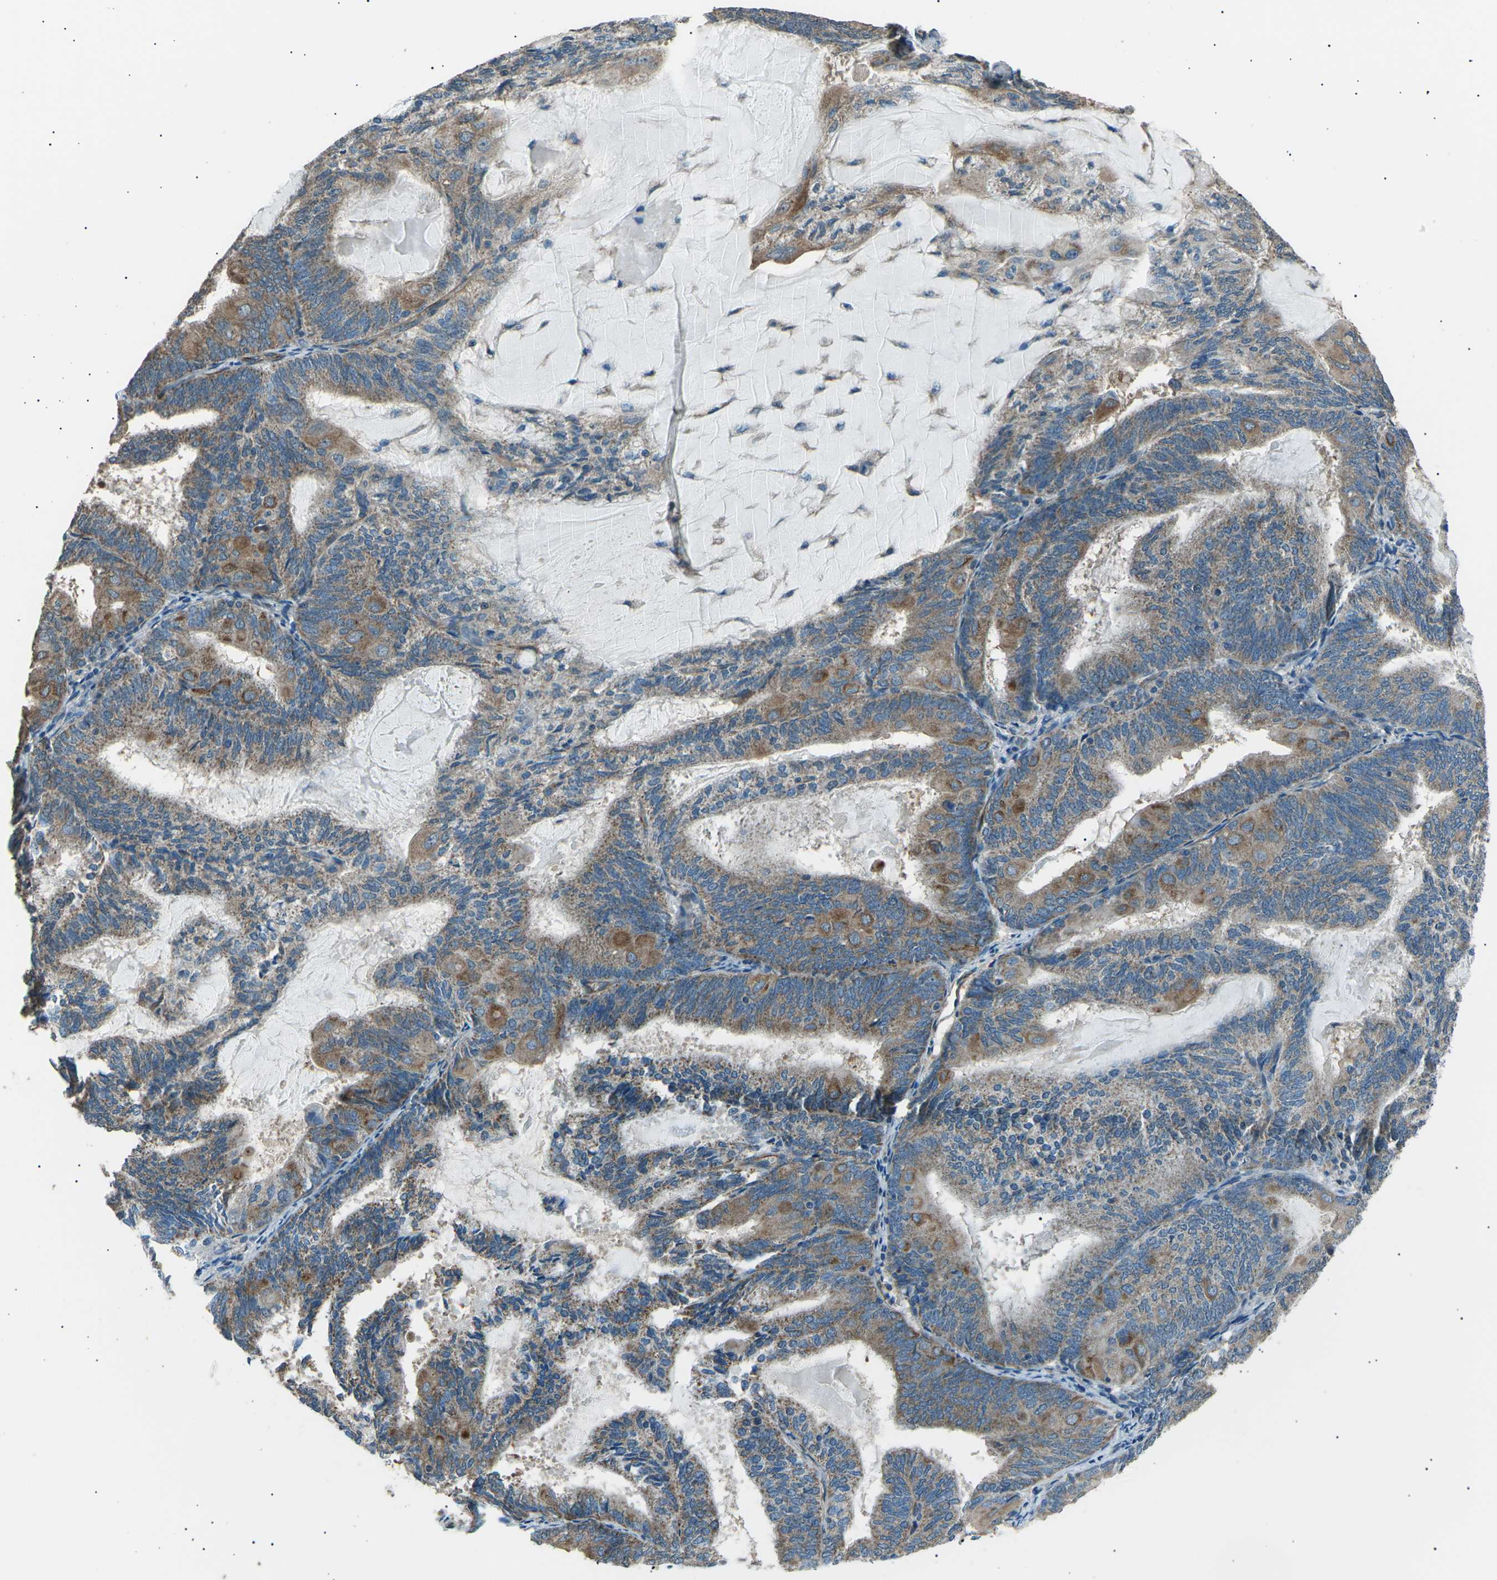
{"staining": {"intensity": "moderate", "quantity": "25%-75%", "location": "cytoplasmic/membranous"}, "tissue": "endometrial cancer", "cell_type": "Tumor cells", "image_type": "cancer", "snomed": [{"axis": "morphology", "description": "Adenocarcinoma, NOS"}, {"axis": "topography", "description": "Endometrium"}], "caption": "This is an image of IHC staining of adenocarcinoma (endometrial), which shows moderate staining in the cytoplasmic/membranous of tumor cells.", "gene": "SLK", "patient": {"sex": "female", "age": 81}}